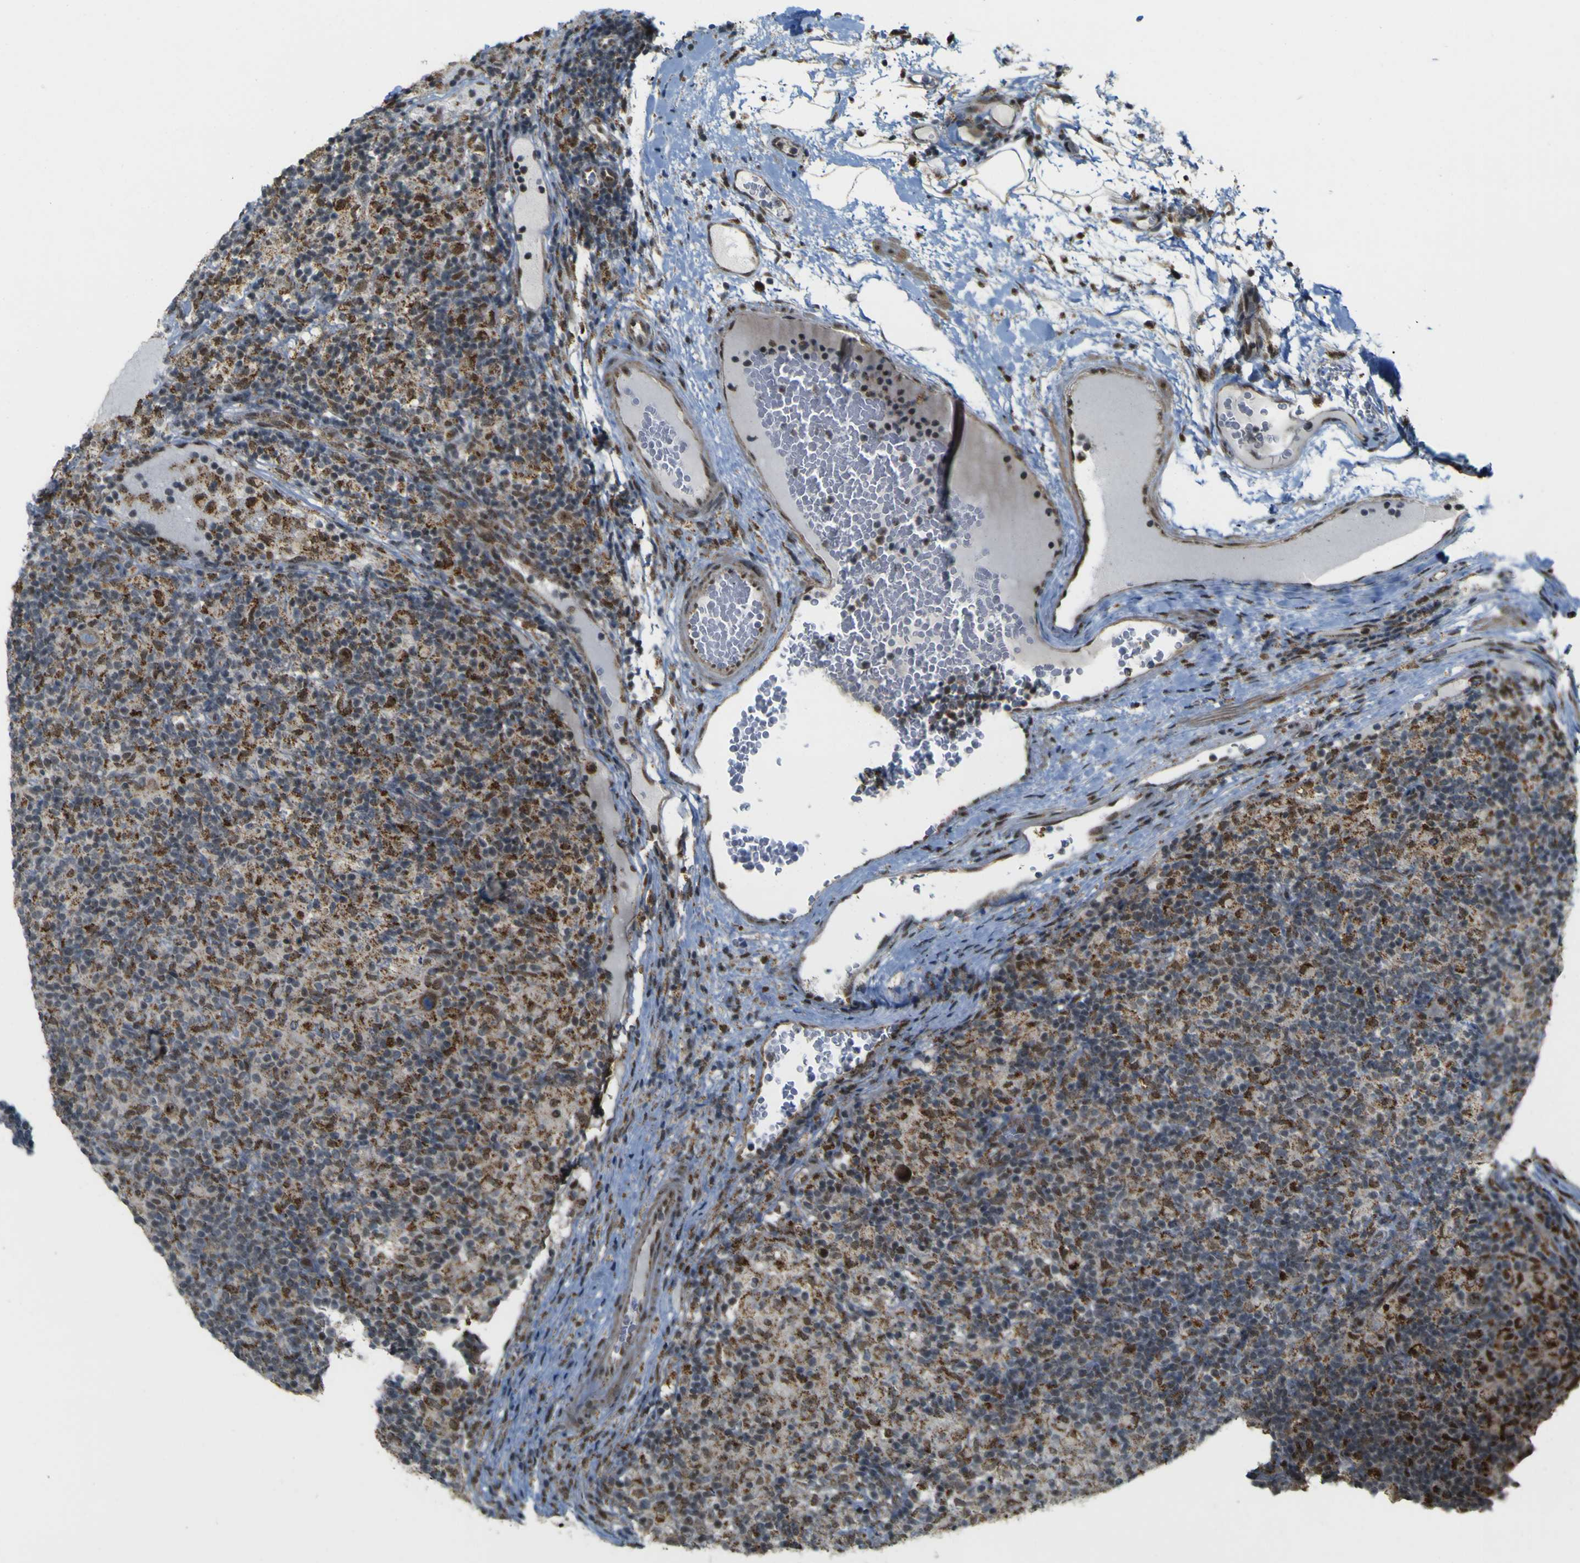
{"staining": {"intensity": "moderate", "quantity": ">75%", "location": "cytoplasmic/membranous,nuclear"}, "tissue": "lymphoma", "cell_type": "Tumor cells", "image_type": "cancer", "snomed": [{"axis": "morphology", "description": "Hodgkin's disease, NOS"}, {"axis": "topography", "description": "Lymph node"}], "caption": "Immunohistochemical staining of Hodgkin's disease demonstrates medium levels of moderate cytoplasmic/membranous and nuclear protein expression in about >75% of tumor cells.", "gene": "ACBD5", "patient": {"sex": "male", "age": 70}}